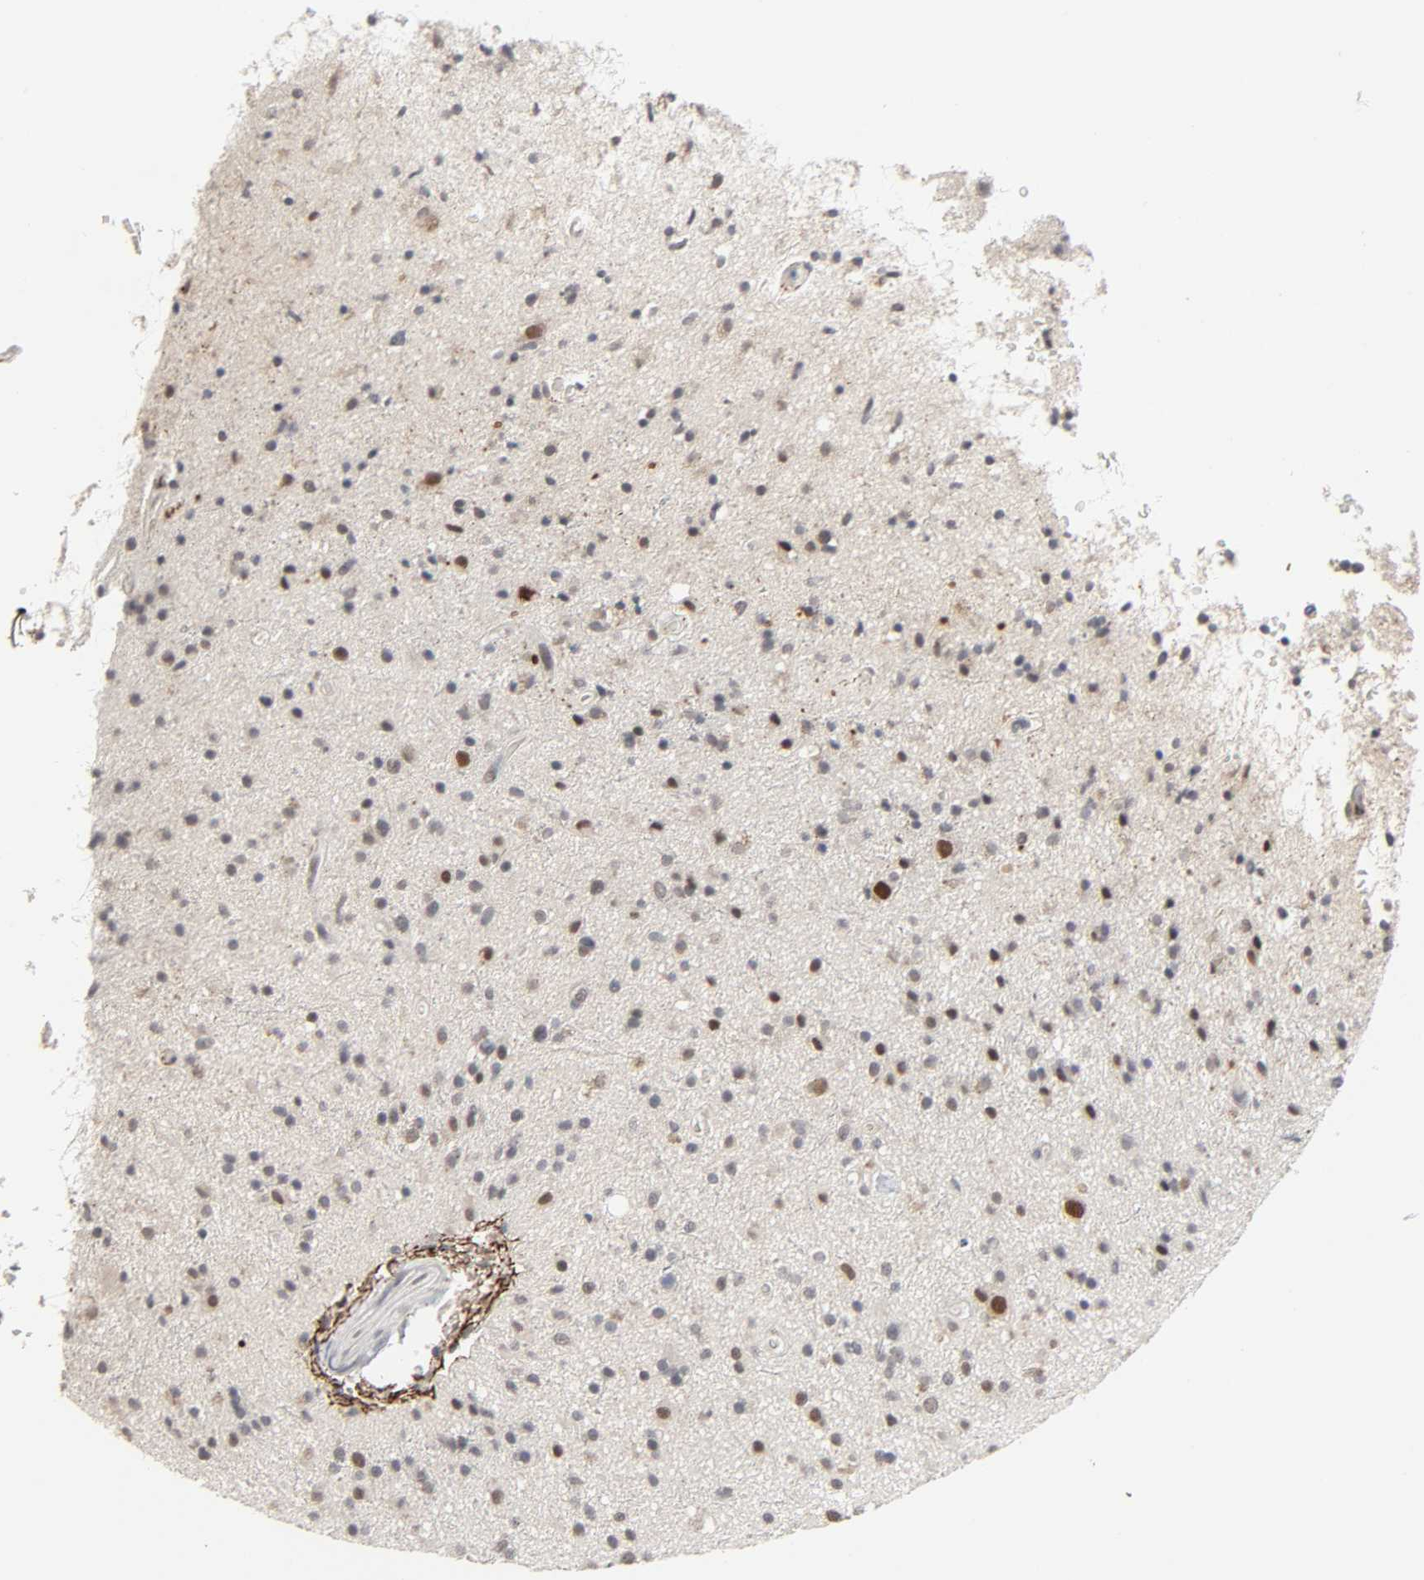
{"staining": {"intensity": "moderate", "quantity": "<25%", "location": "nuclear"}, "tissue": "glioma", "cell_type": "Tumor cells", "image_type": "cancer", "snomed": [{"axis": "morphology", "description": "Glioma, malignant, High grade"}, {"axis": "topography", "description": "Brain"}], "caption": "Tumor cells show low levels of moderate nuclear positivity in about <25% of cells in human malignant glioma (high-grade).", "gene": "ZNF222", "patient": {"sex": "male", "age": 33}}